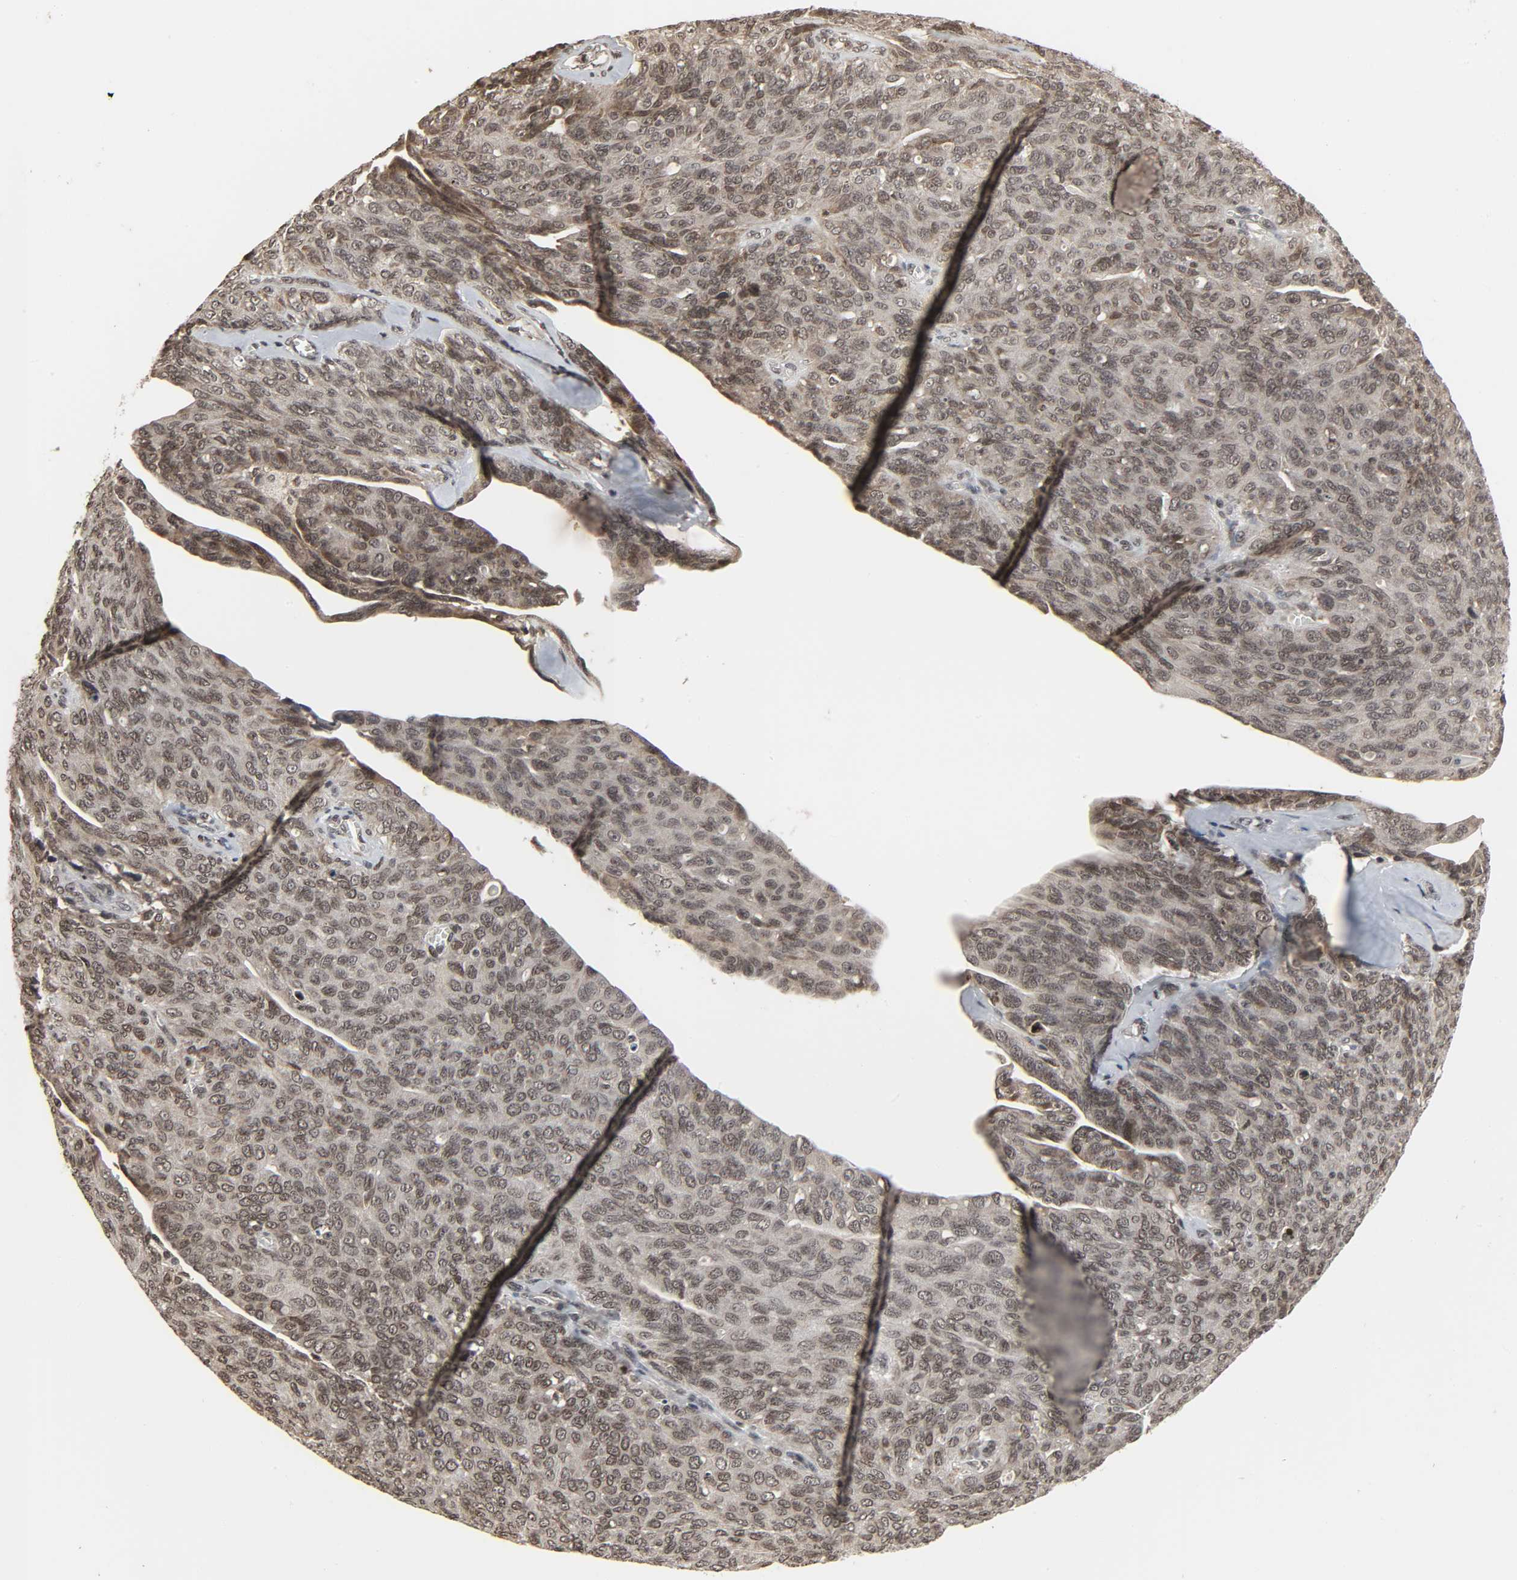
{"staining": {"intensity": "weak", "quantity": ">75%", "location": "nuclear"}, "tissue": "ovarian cancer", "cell_type": "Tumor cells", "image_type": "cancer", "snomed": [{"axis": "morphology", "description": "Carcinoma, endometroid"}, {"axis": "topography", "description": "Ovary"}], "caption": "High-magnification brightfield microscopy of endometroid carcinoma (ovarian) stained with DAB (3,3'-diaminobenzidine) (brown) and counterstained with hematoxylin (blue). tumor cells exhibit weak nuclear positivity is seen in about>75% of cells.", "gene": "XRCC1", "patient": {"sex": "female", "age": 60}}